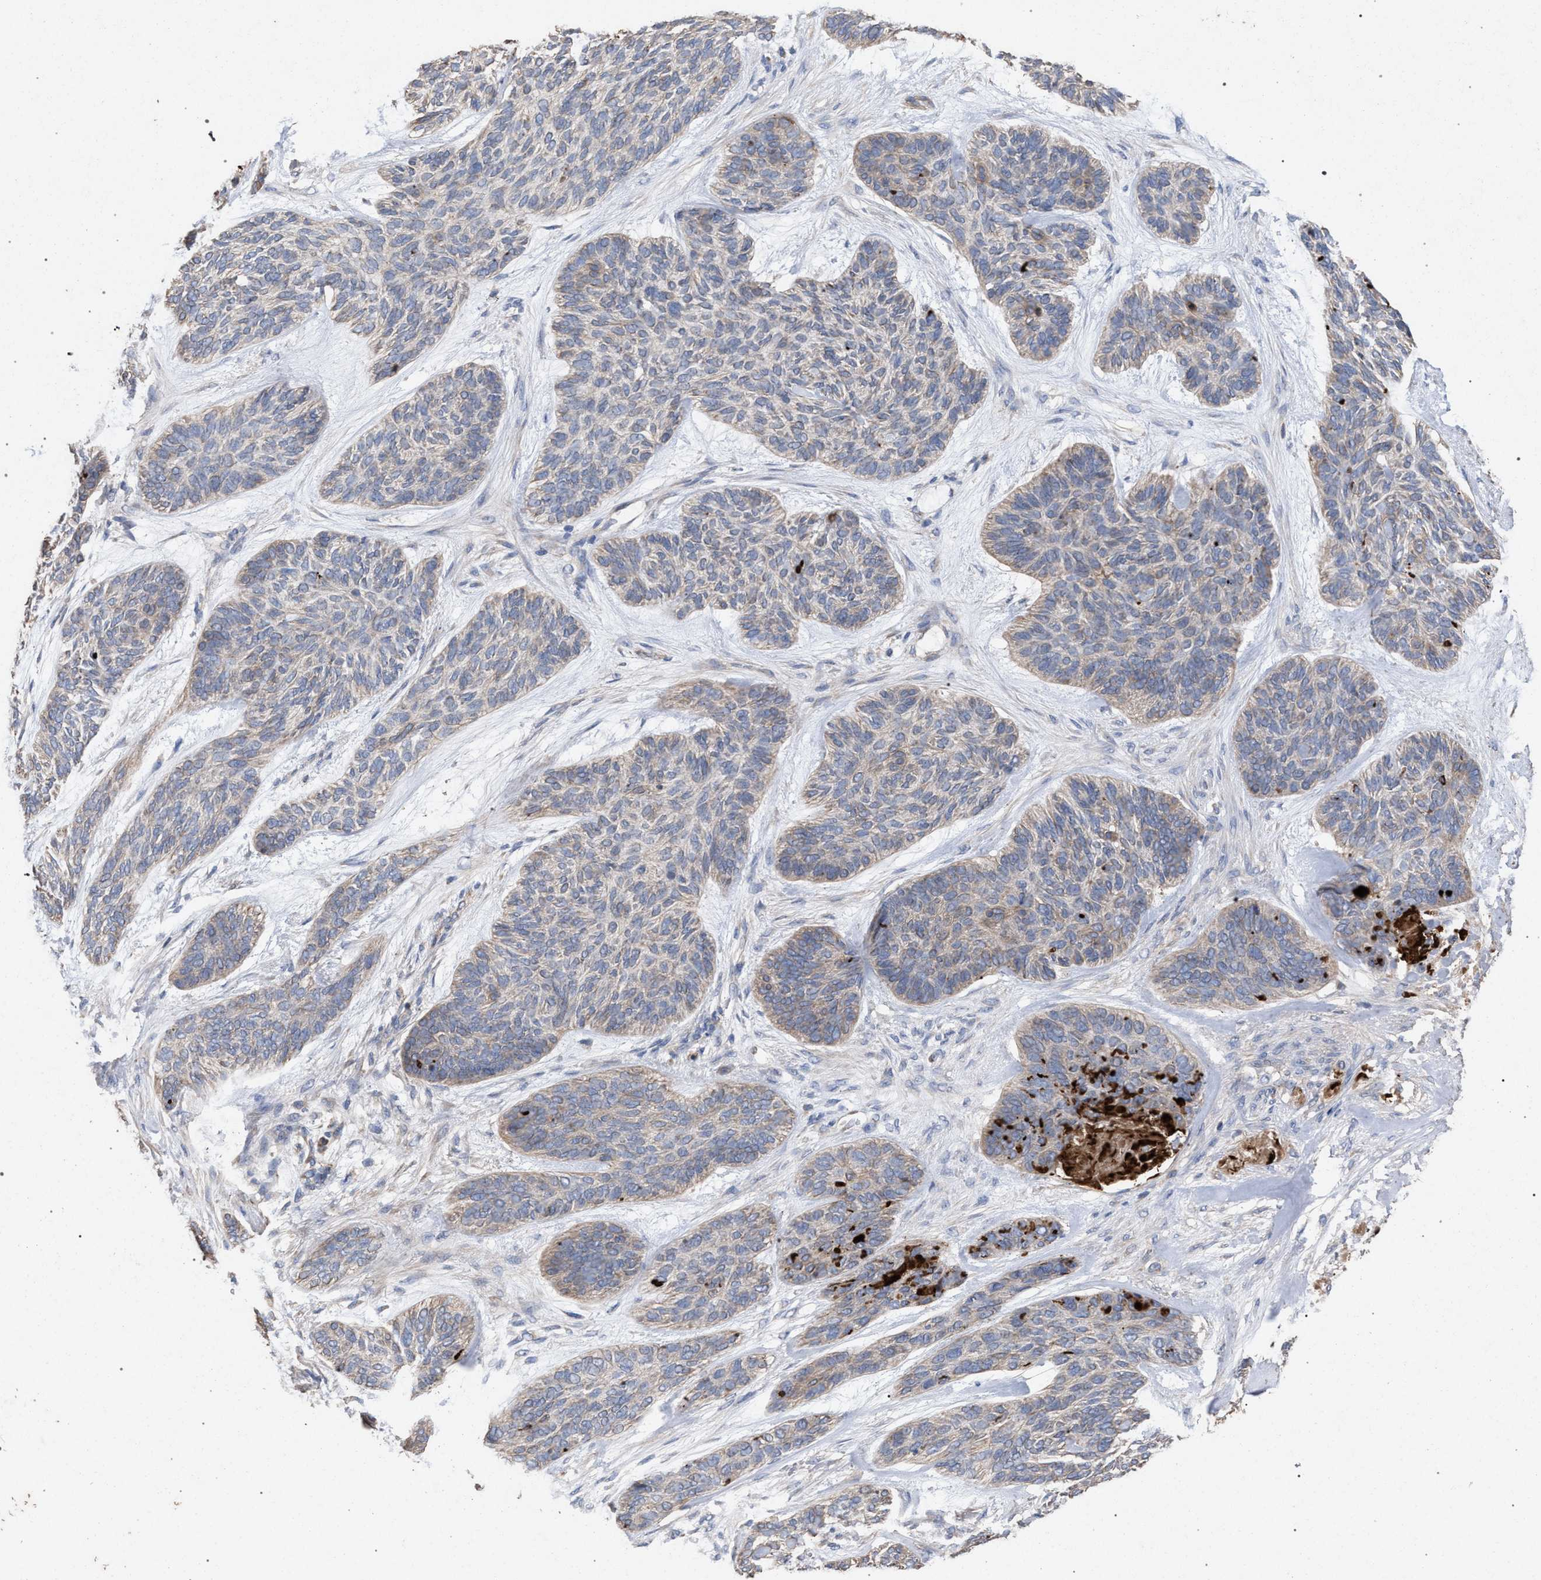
{"staining": {"intensity": "weak", "quantity": "<25%", "location": "cytoplasmic/membranous"}, "tissue": "skin cancer", "cell_type": "Tumor cells", "image_type": "cancer", "snomed": [{"axis": "morphology", "description": "Basal cell carcinoma"}, {"axis": "topography", "description": "Skin"}], "caption": "The image reveals no staining of tumor cells in skin basal cell carcinoma.", "gene": "BCL2L12", "patient": {"sex": "male", "age": 55}}